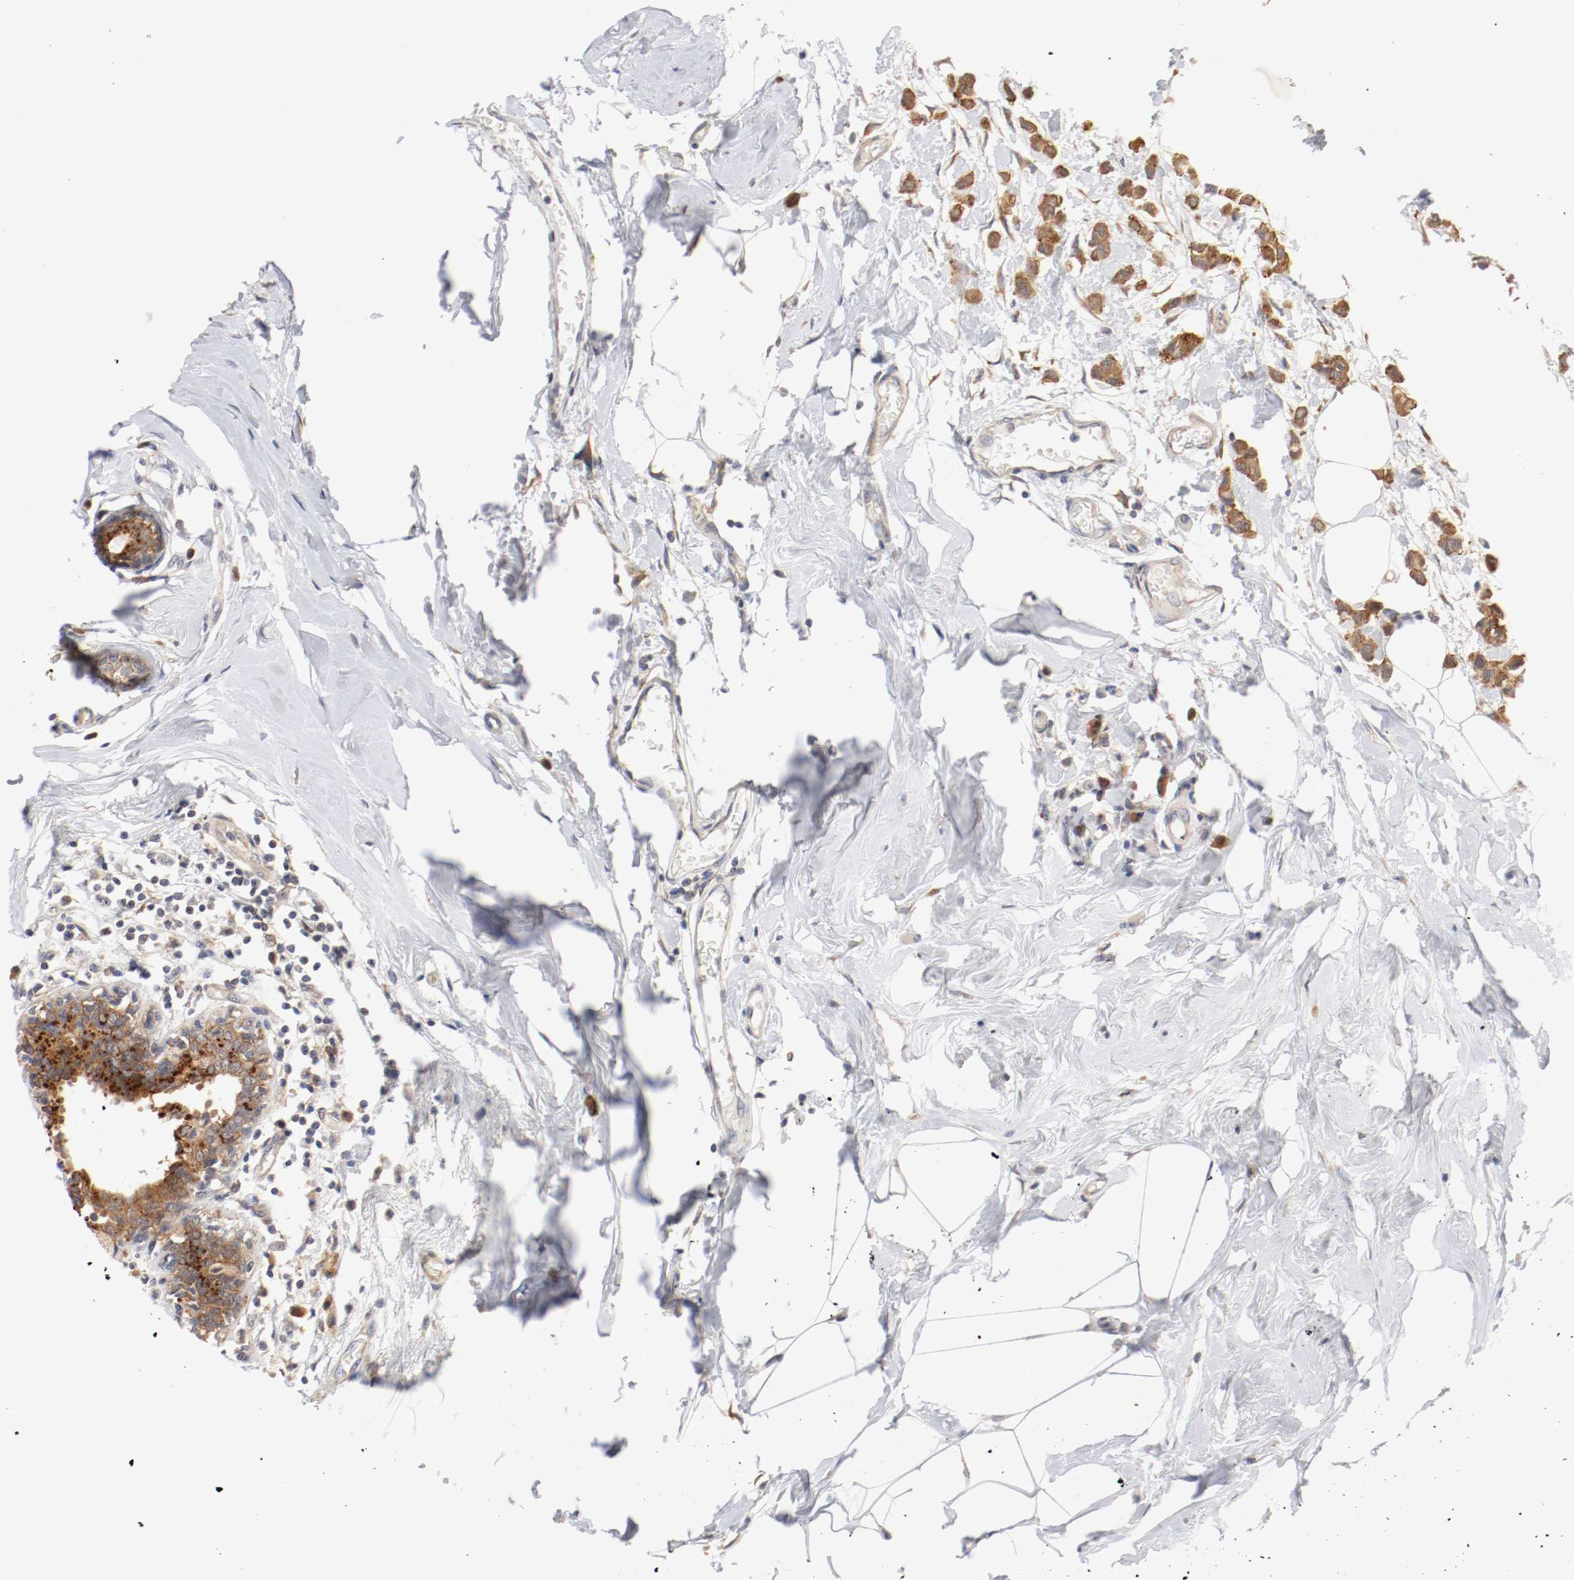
{"staining": {"intensity": "moderate", "quantity": ">75%", "location": "cytoplasmic/membranous"}, "tissue": "breast cancer", "cell_type": "Tumor cells", "image_type": "cancer", "snomed": [{"axis": "morphology", "description": "Lobular carcinoma"}, {"axis": "topography", "description": "Breast"}], "caption": "Immunohistochemistry (IHC) (DAB) staining of human lobular carcinoma (breast) demonstrates moderate cytoplasmic/membranous protein expression in approximately >75% of tumor cells.", "gene": "FKBP3", "patient": {"sex": "female", "age": 51}}